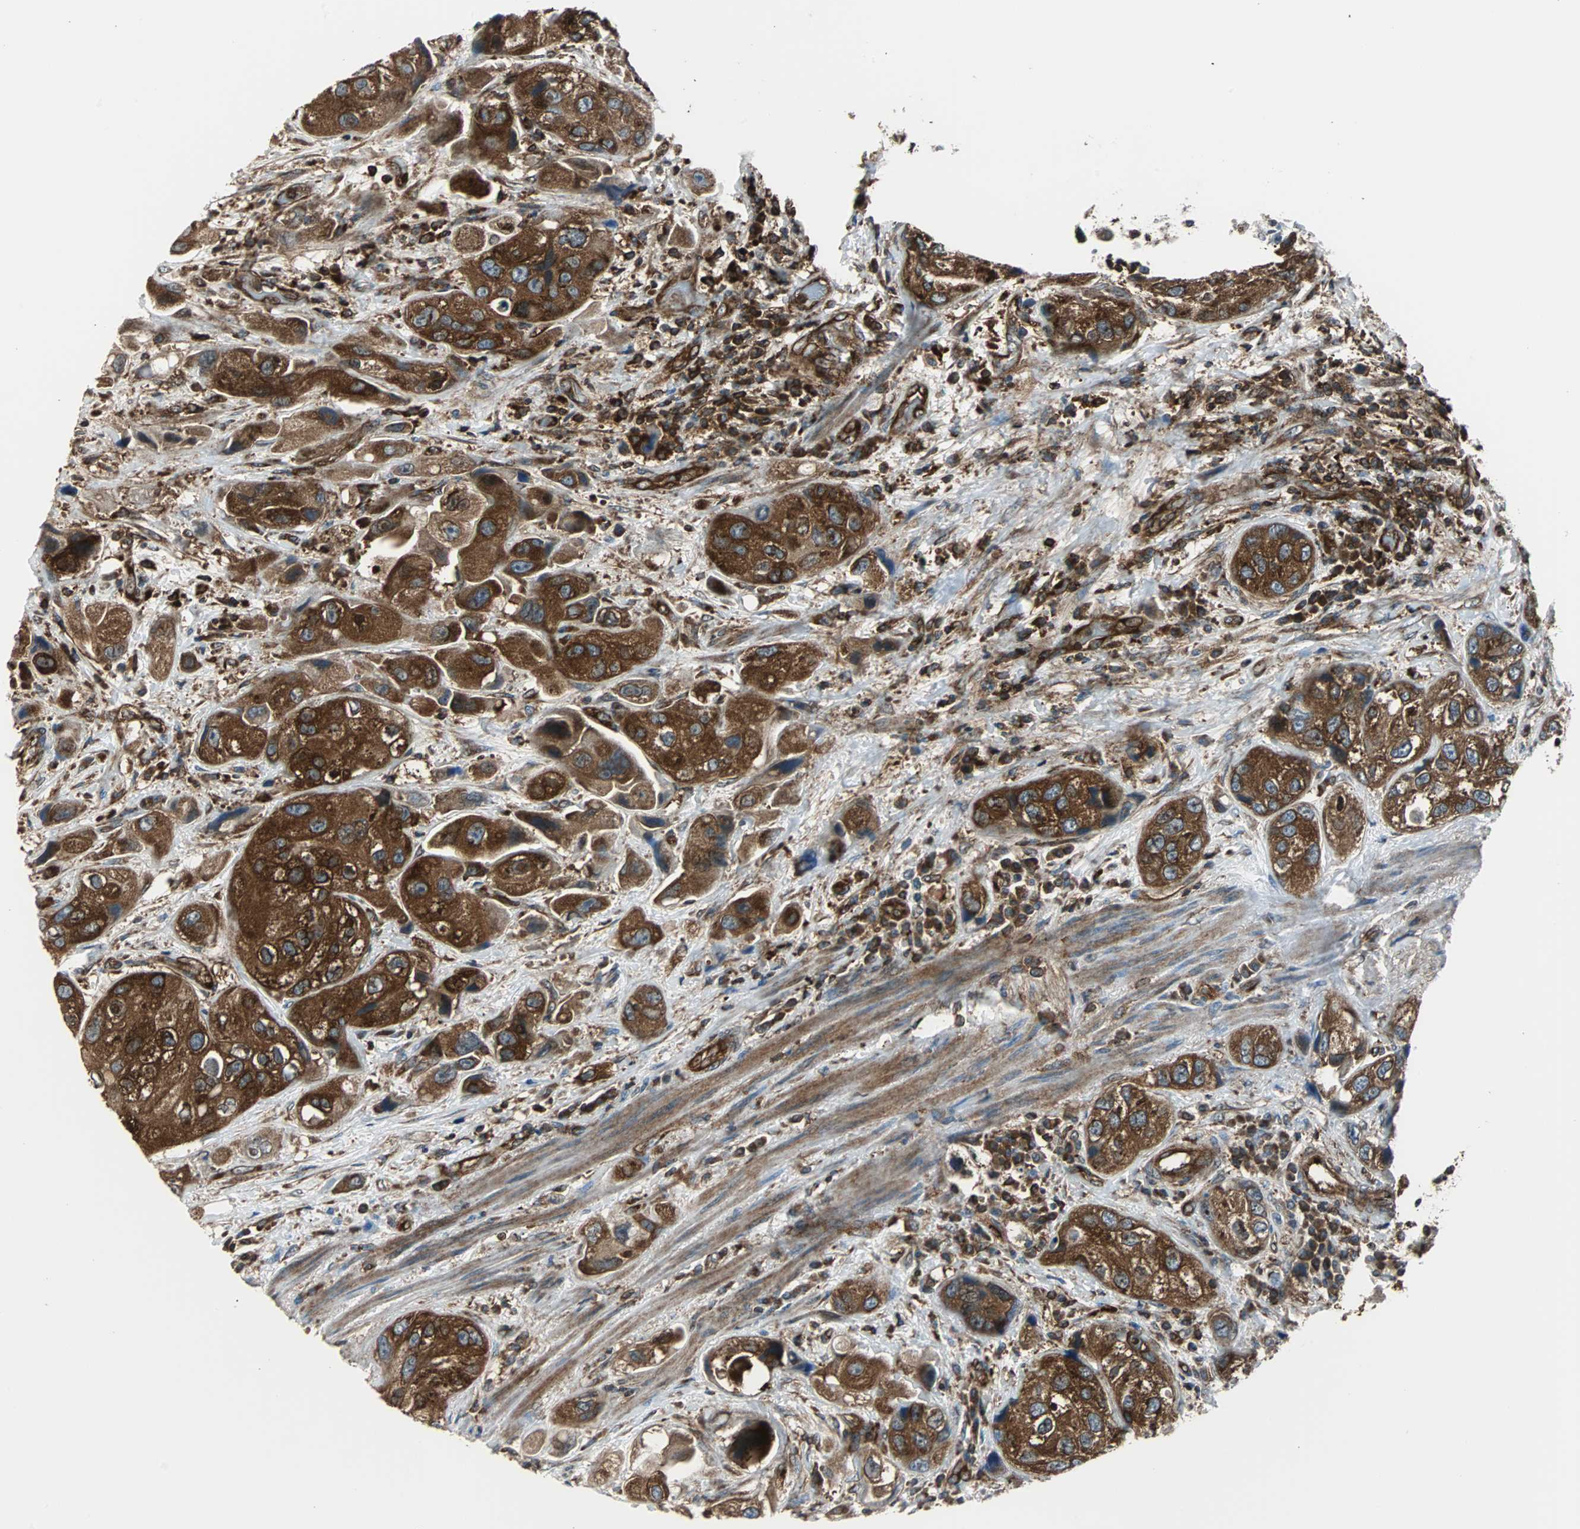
{"staining": {"intensity": "strong", "quantity": ">75%", "location": "cytoplasmic/membranous"}, "tissue": "urothelial cancer", "cell_type": "Tumor cells", "image_type": "cancer", "snomed": [{"axis": "morphology", "description": "Urothelial carcinoma, High grade"}, {"axis": "topography", "description": "Urinary bladder"}], "caption": "The micrograph shows a brown stain indicating the presence of a protein in the cytoplasmic/membranous of tumor cells in high-grade urothelial carcinoma. The staining is performed using DAB (3,3'-diaminobenzidine) brown chromogen to label protein expression. The nuclei are counter-stained blue using hematoxylin.", "gene": "RELA", "patient": {"sex": "female", "age": 64}}